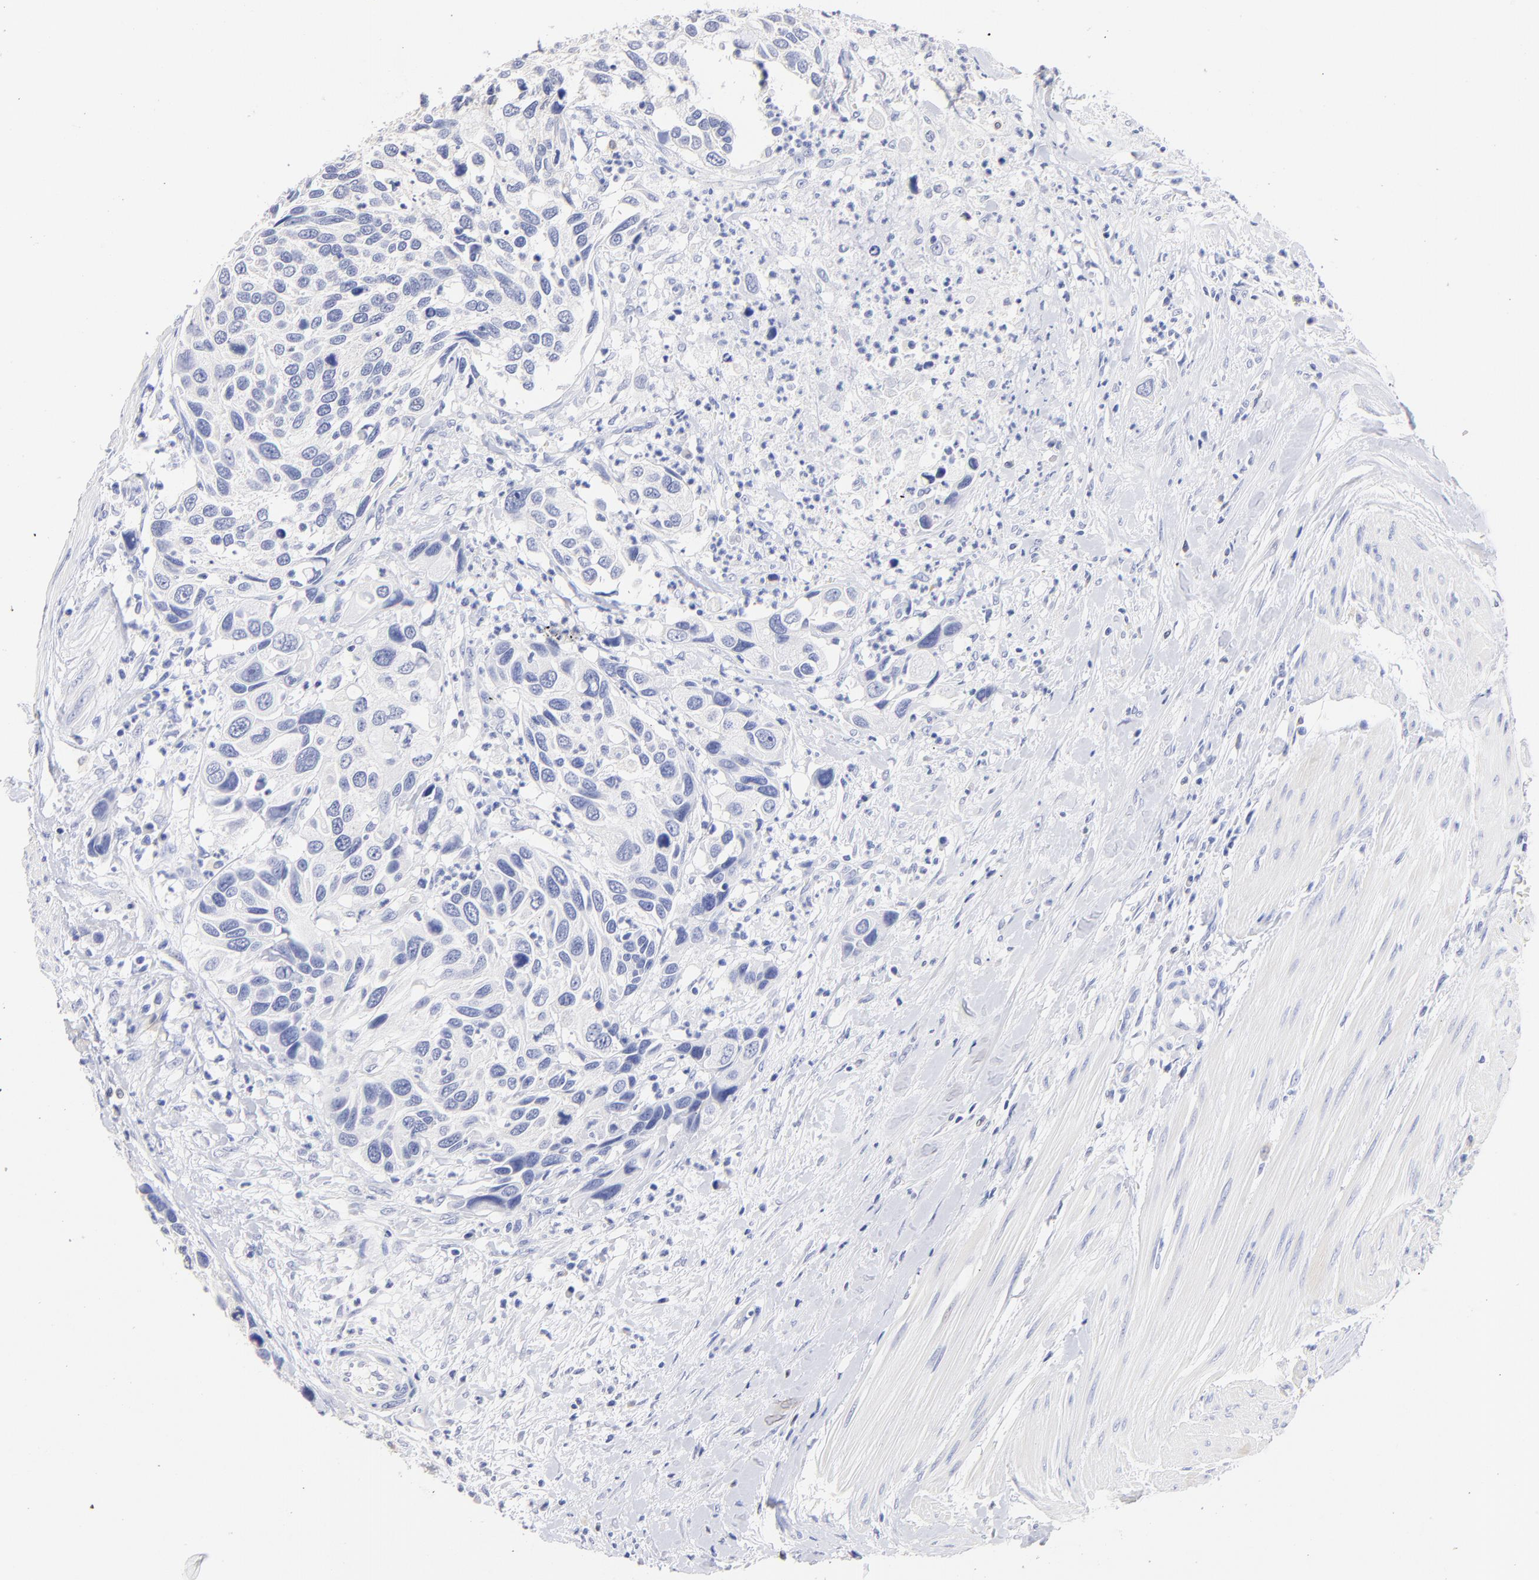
{"staining": {"intensity": "negative", "quantity": "none", "location": "none"}, "tissue": "urothelial cancer", "cell_type": "Tumor cells", "image_type": "cancer", "snomed": [{"axis": "morphology", "description": "Urothelial carcinoma, High grade"}, {"axis": "topography", "description": "Urinary bladder"}], "caption": "There is no significant staining in tumor cells of high-grade urothelial carcinoma. Brightfield microscopy of immunohistochemistry (IHC) stained with DAB (brown) and hematoxylin (blue), captured at high magnification.", "gene": "CFAP57", "patient": {"sex": "male", "age": 66}}